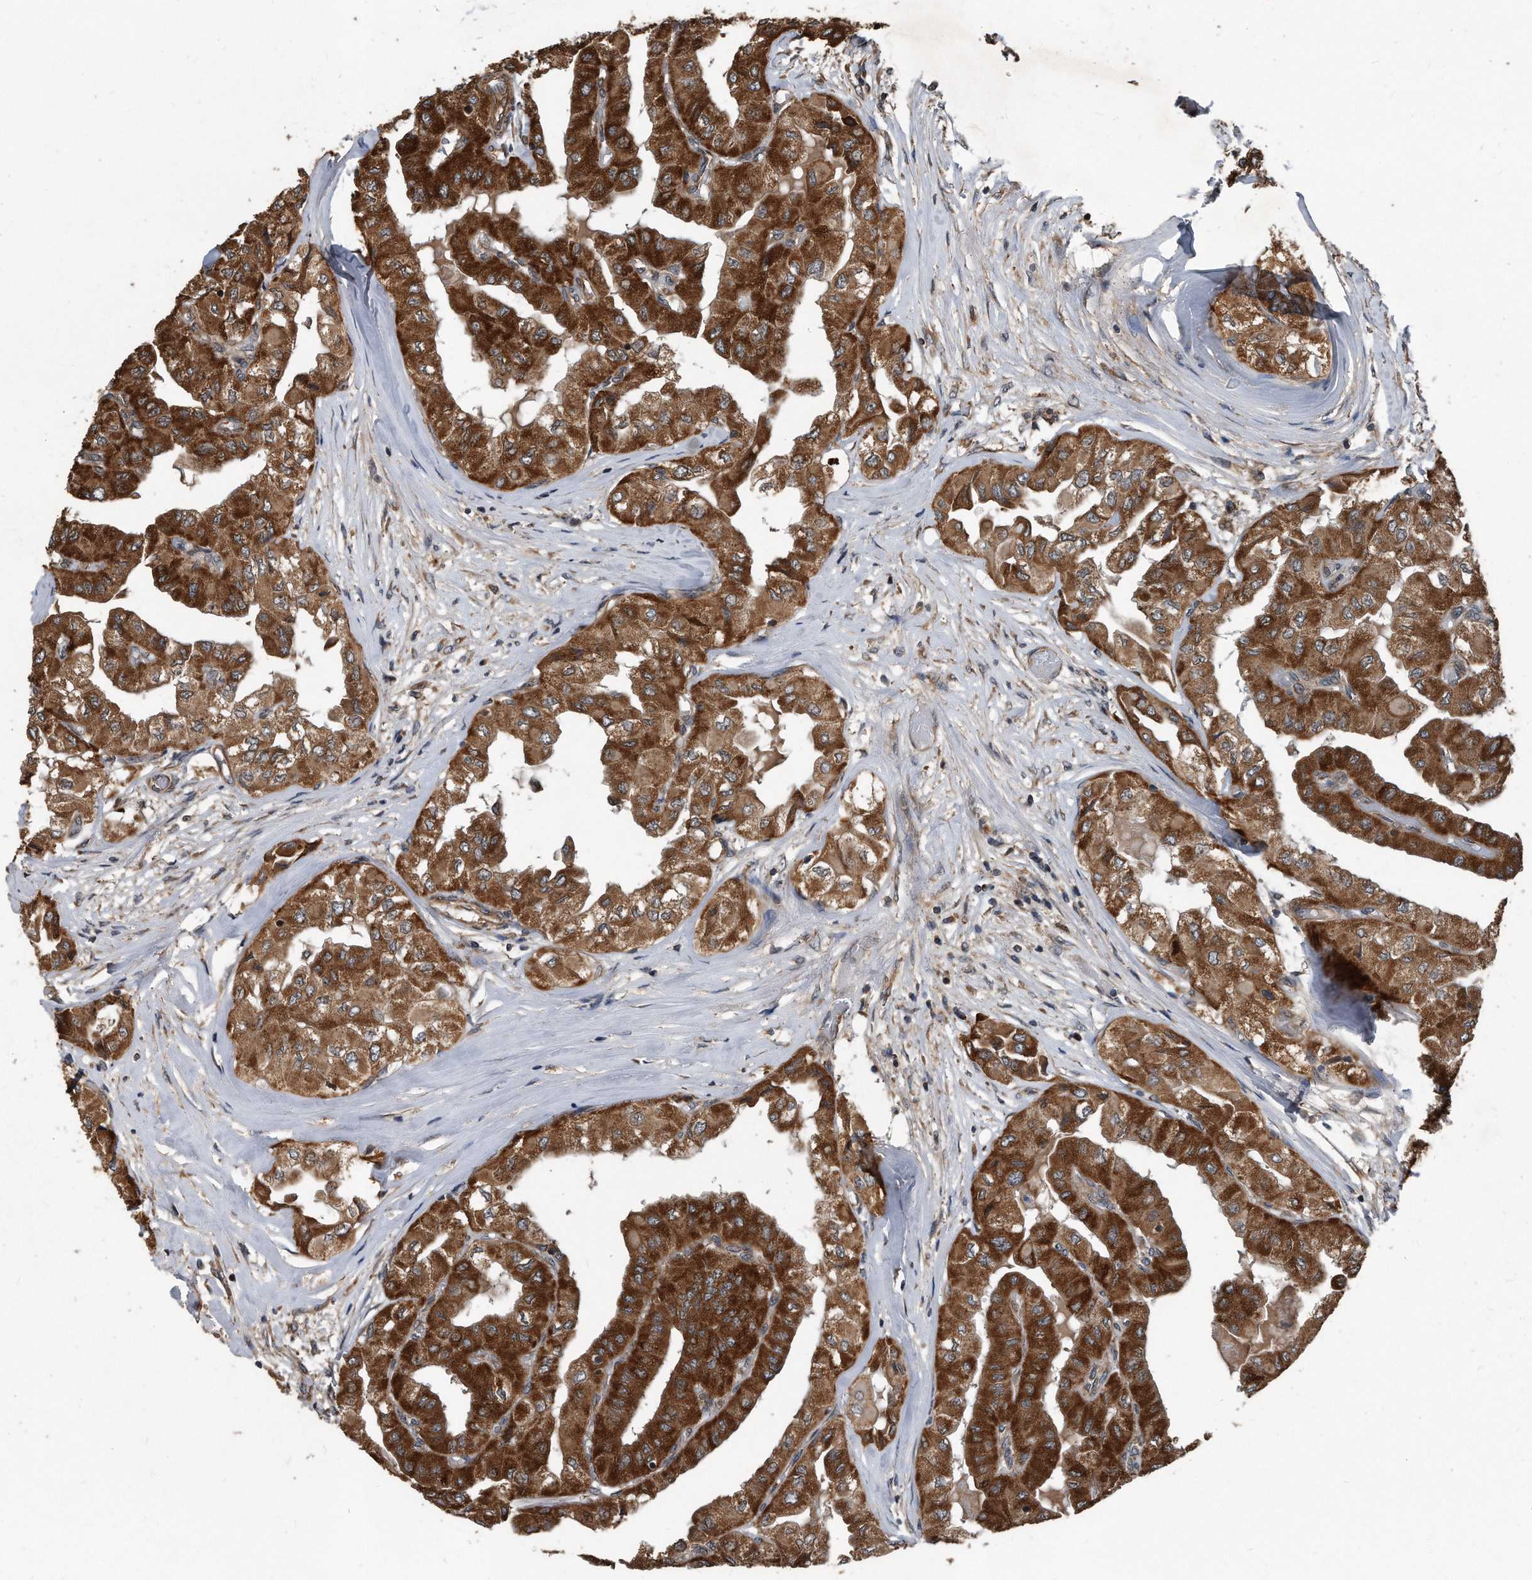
{"staining": {"intensity": "strong", "quantity": ">75%", "location": "cytoplasmic/membranous"}, "tissue": "thyroid cancer", "cell_type": "Tumor cells", "image_type": "cancer", "snomed": [{"axis": "morphology", "description": "Papillary adenocarcinoma, NOS"}, {"axis": "topography", "description": "Thyroid gland"}], "caption": "Human papillary adenocarcinoma (thyroid) stained for a protein (brown) displays strong cytoplasmic/membranous positive positivity in approximately >75% of tumor cells.", "gene": "FAM136A", "patient": {"sex": "female", "age": 59}}